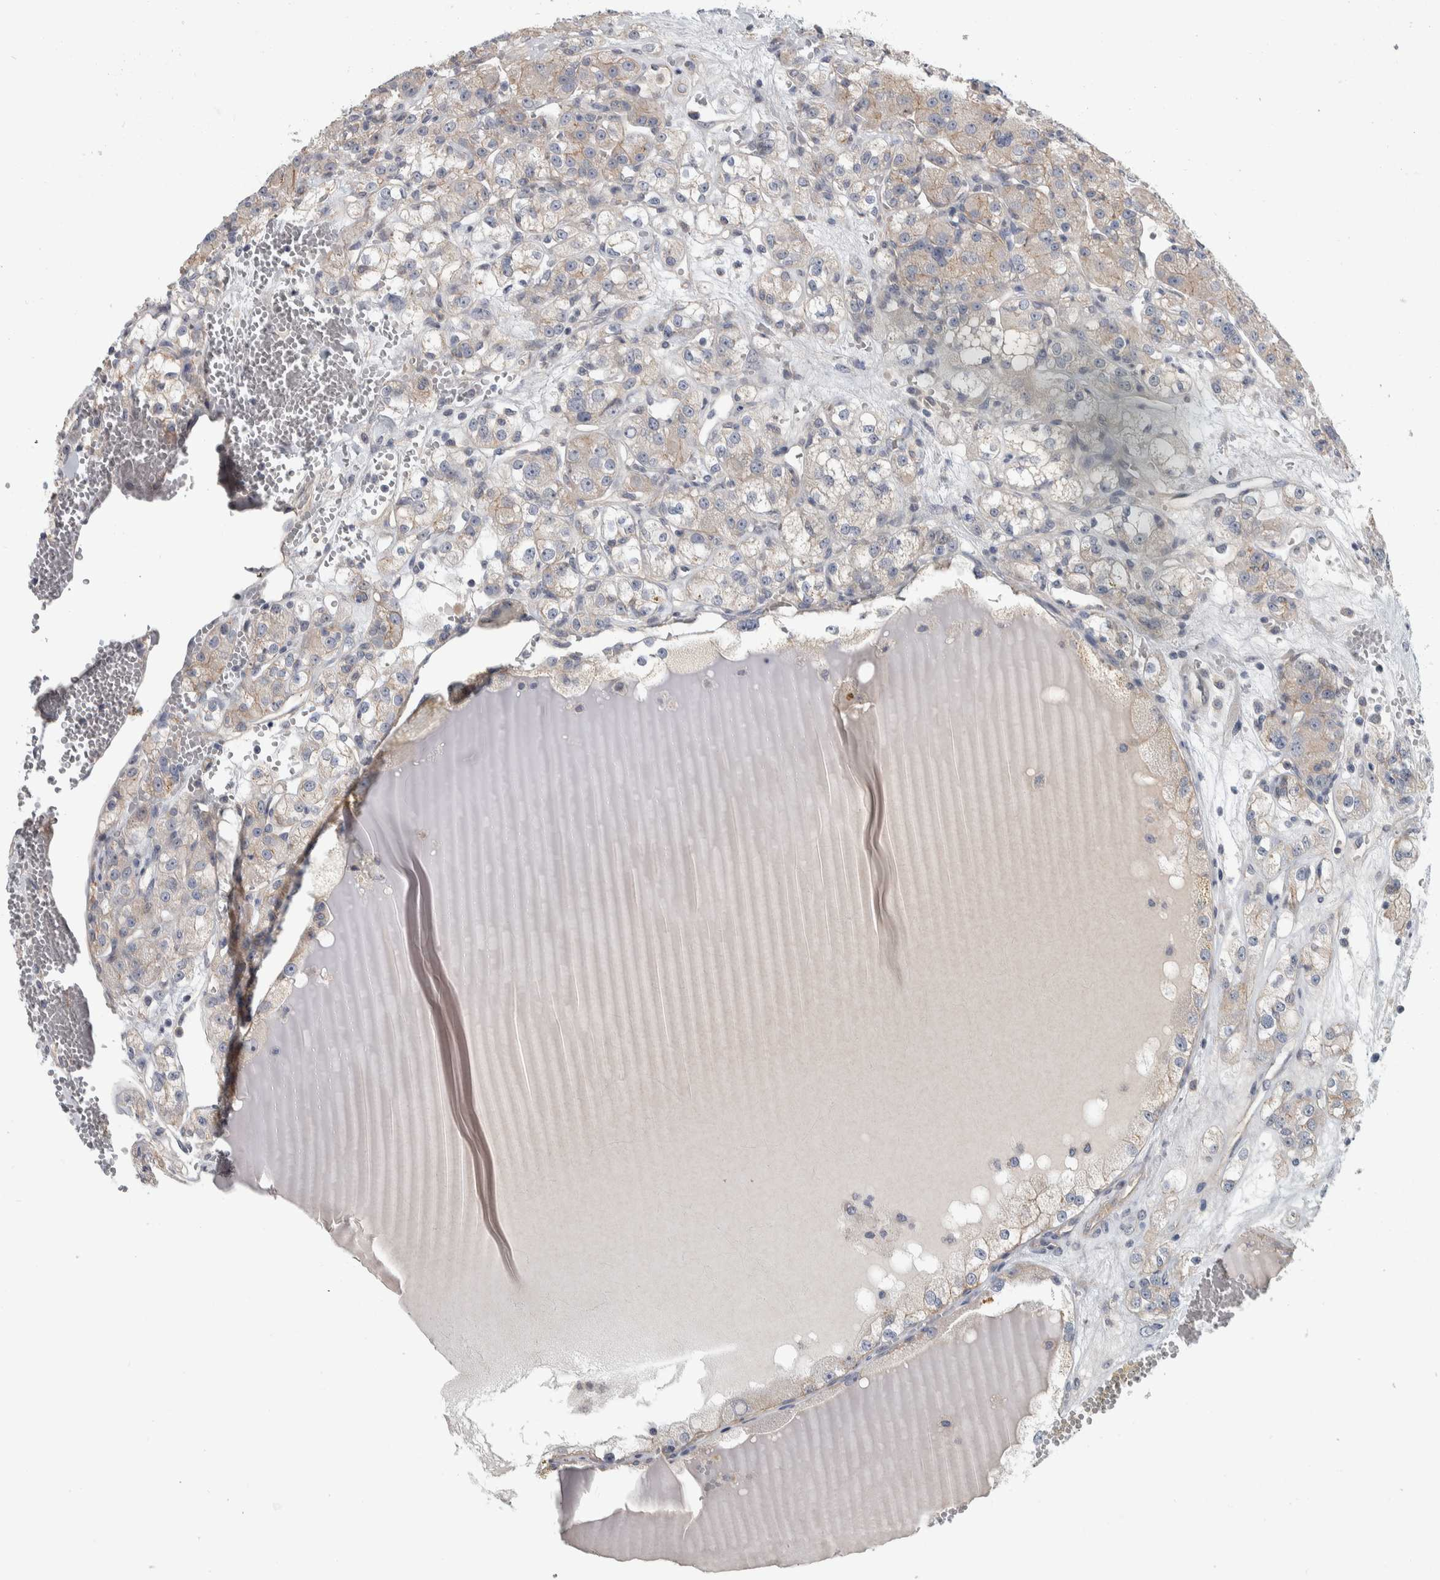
{"staining": {"intensity": "weak", "quantity": "<25%", "location": "cytoplasmic/membranous"}, "tissue": "renal cancer", "cell_type": "Tumor cells", "image_type": "cancer", "snomed": [{"axis": "morphology", "description": "Normal tissue, NOS"}, {"axis": "morphology", "description": "Adenocarcinoma, NOS"}, {"axis": "topography", "description": "Kidney"}], "caption": "IHC micrograph of adenocarcinoma (renal) stained for a protein (brown), which displays no positivity in tumor cells.", "gene": "KCNJ3", "patient": {"sex": "male", "age": 61}}